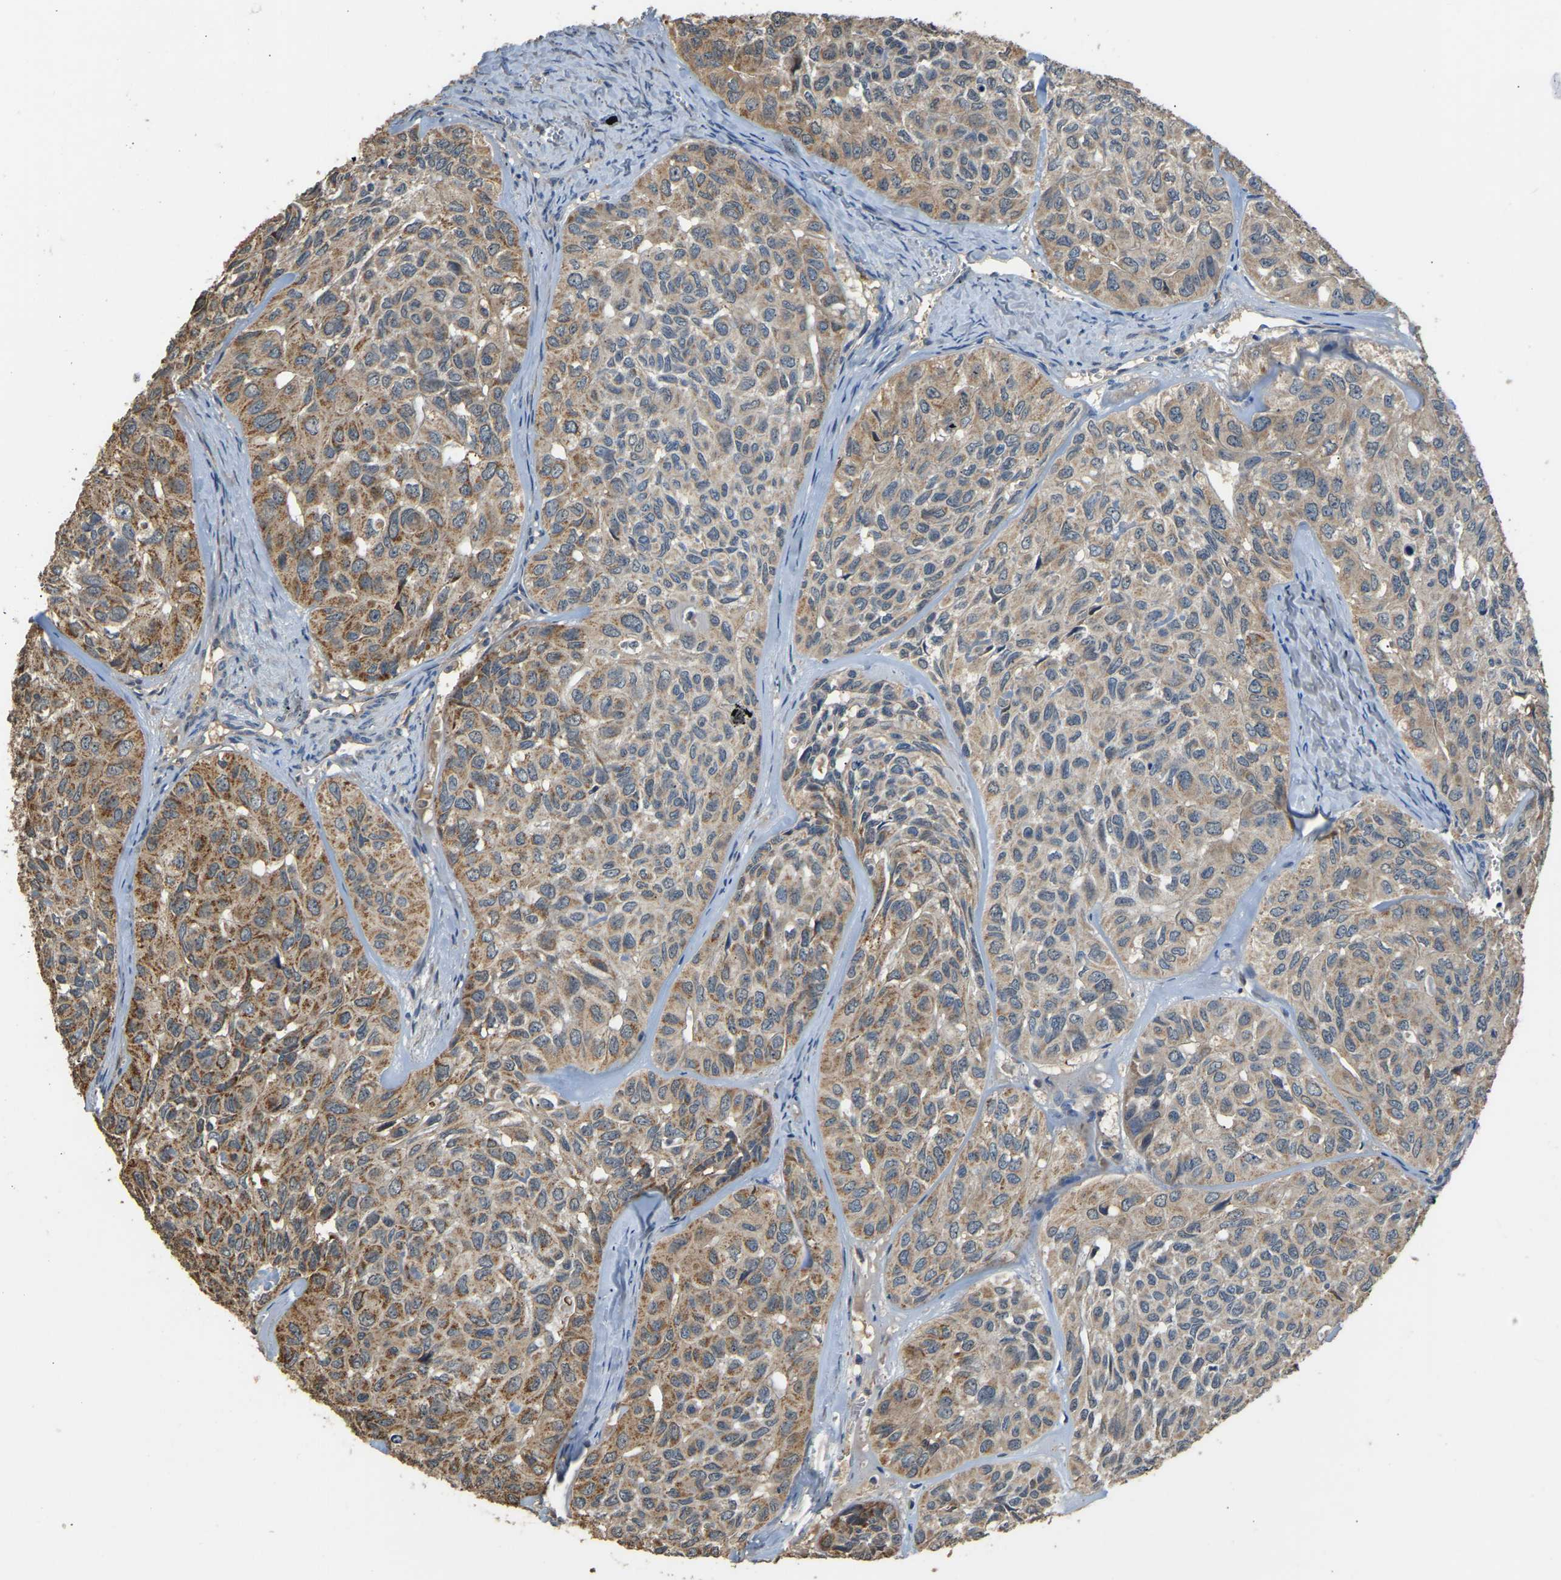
{"staining": {"intensity": "moderate", "quantity": "25%-75%", "location": "cytoplasmic/membranous"}, "tissue": "head and neck cancer", "cell_type": "Tumor cells", "image_type": "cancer", "snomed": [{"axis": "morphology", "description": "Adenocarcinoma, NOS"}, {"axis": "topography", "description": "Salivary gland, NOS"}, {"axis": "topography", "description": "Head-Neck"}], "caption": "This is an image of IHC staining of adenocarcinoma (head and neck), which shows moderate staining in the cytoplasmic/membranous of tumor cells.", "gene": "TUFM", "patient": {"sex": "female", "age": 76}}